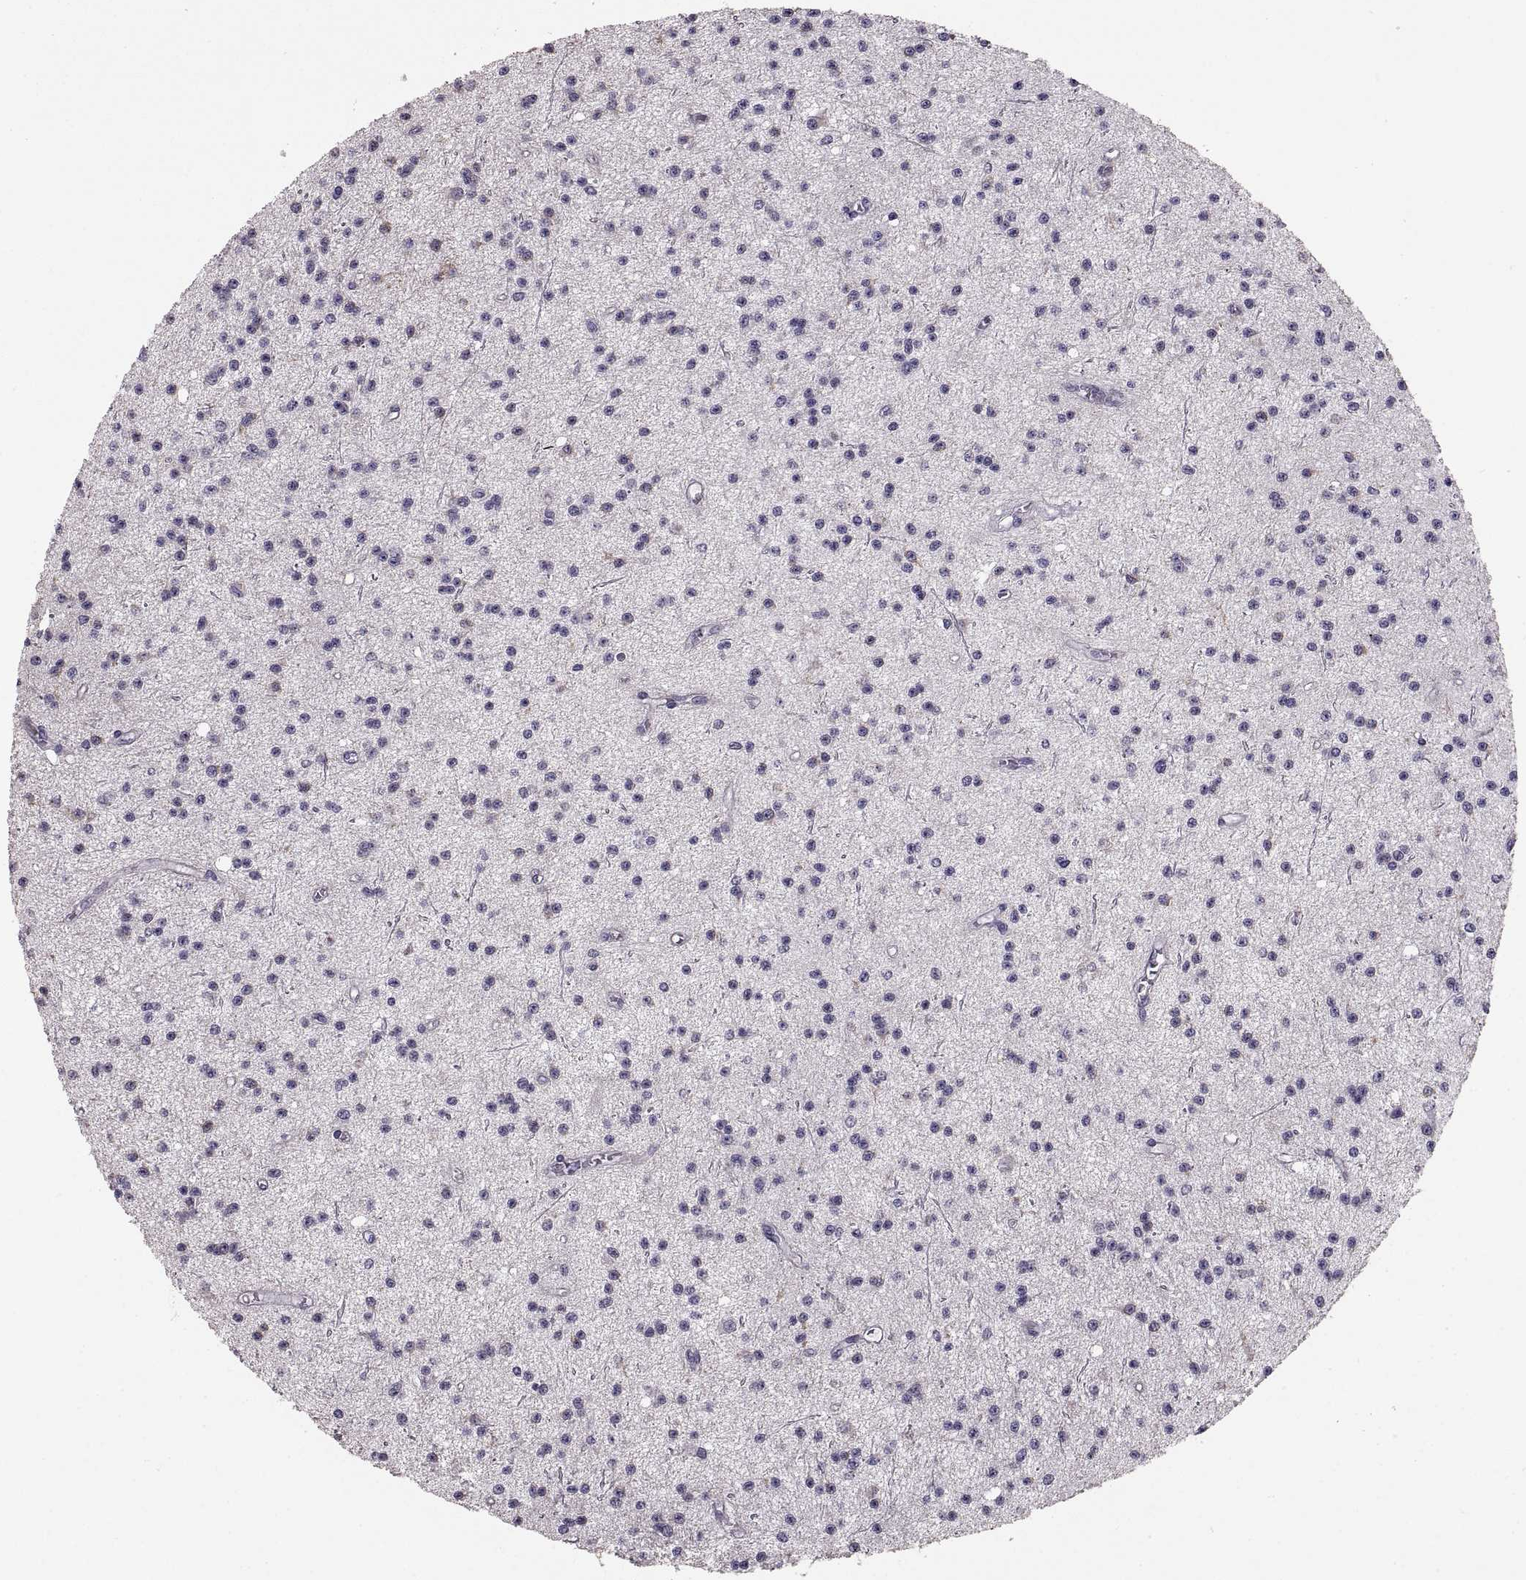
{"staining": {"intensity": "negative", "quantity": "none", "location": "none"}, "tissue": "glioma", "cell_type": "Tumor cells", "image_type": "cancer", "snomed": [{"axis": "morphology", "description": "Glioma, malignant, Low grade"}, {"axis": "topography", "description": "Brain"}], "caption": "IHC histopathology image of human low-grade glioma (malignant) stained for a protein (brown), which shows no staining in tumor cells.", "gene": "MAGEB18", "patient": {"sex": "male", "age": 27}}